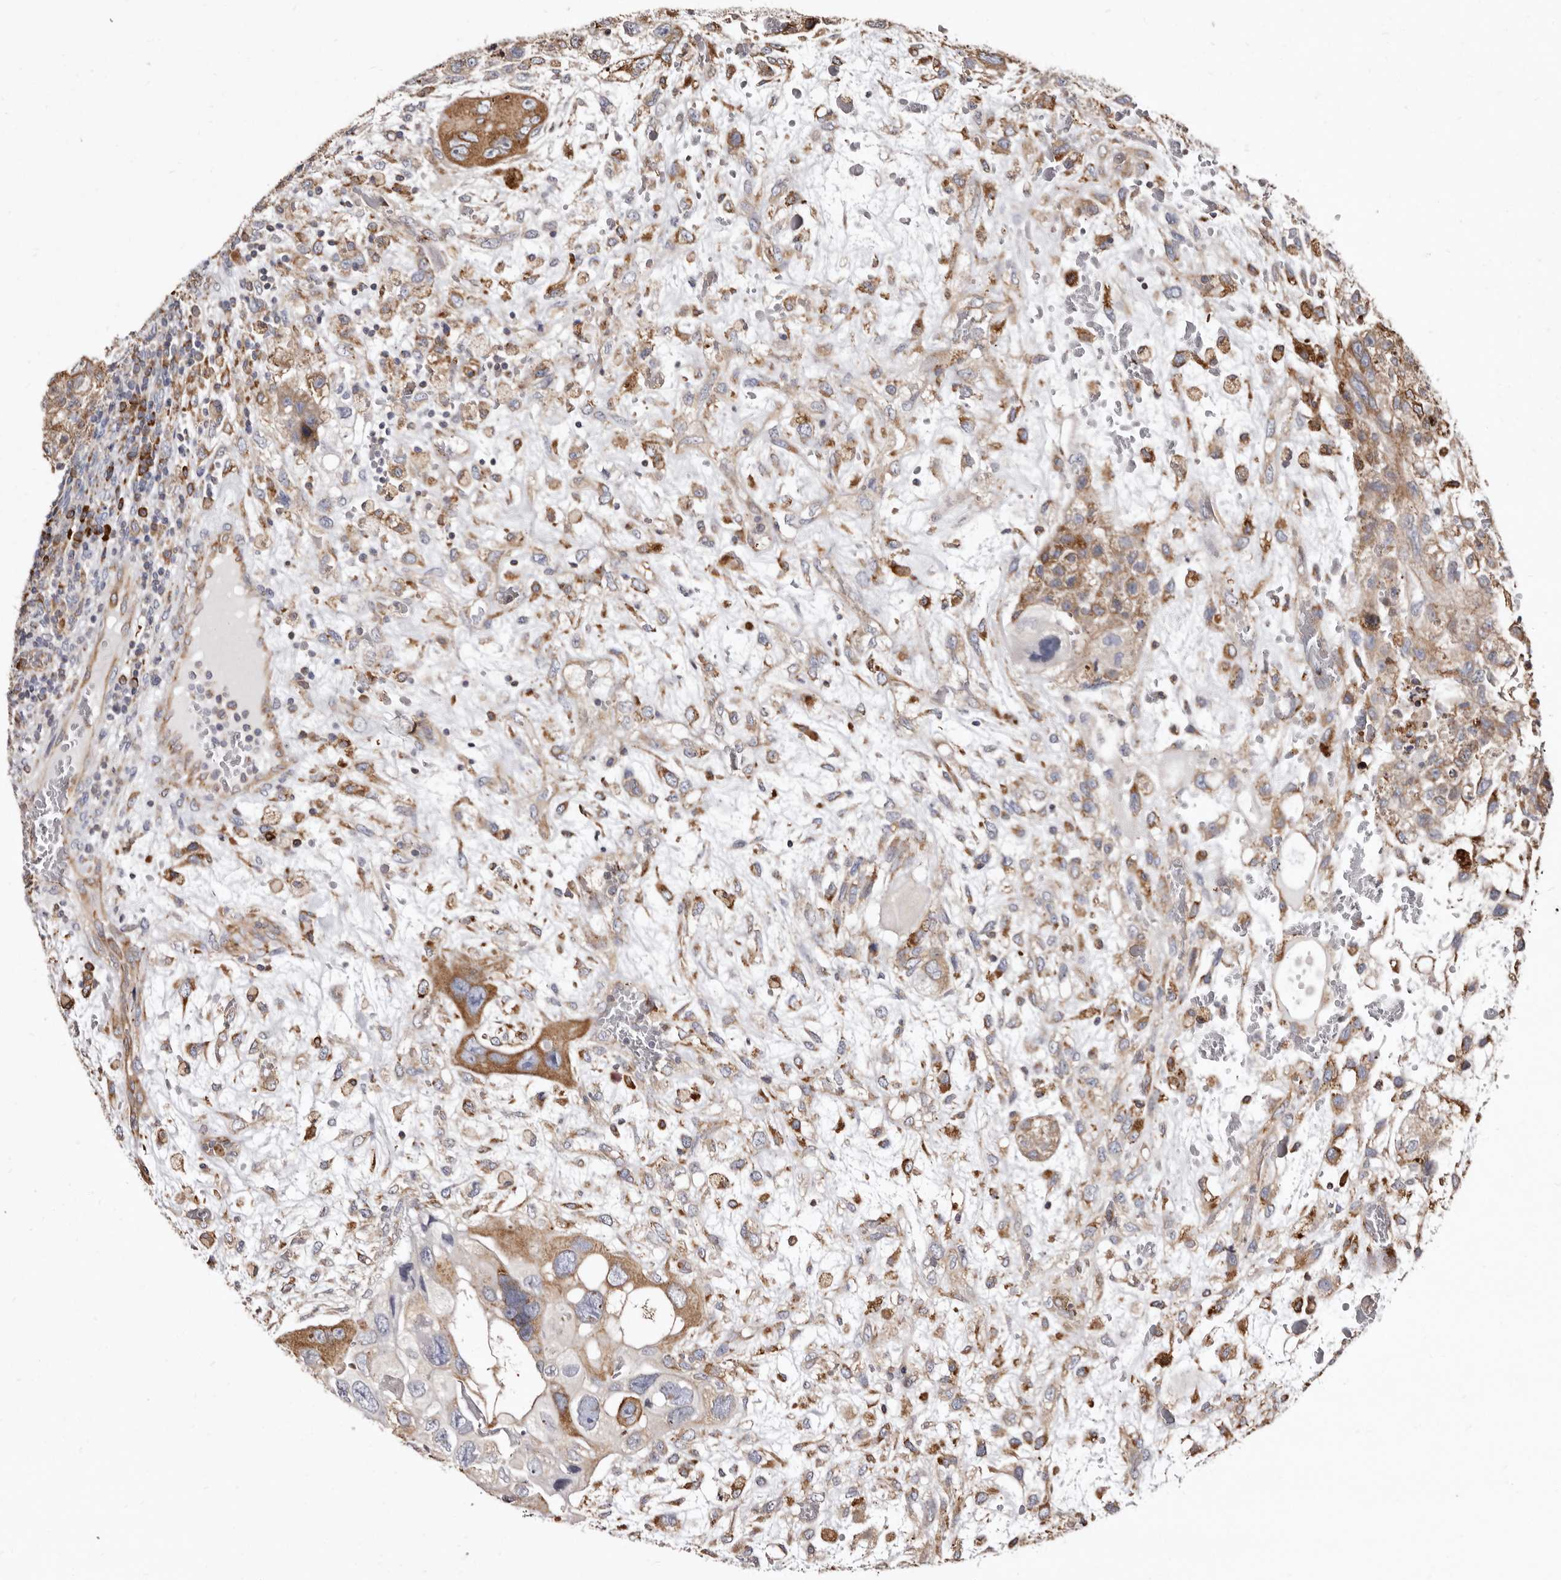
{"staining": {"intensity": "moderate", "quantity": ">75%", "location": "cytoplasmic/membranous"}, "tissue": "testis cancer", "cell_type": "Tumor cells", "image_type": "cancer", "snomed": [{"axis": "morphology", "description": "Carcinoma, Embryonal, NOS"}, {"axis": "topography", "description": "Testis"}], "caption": "DAB (3,3'-diaminobenzidine) immunohistochemical staining of embryonal carcinoma (testis) reveals moderate cytoplasmic/membranous protein staining in about >75% of tumor cells.", "gene": "ACBD6", "patient": {"sex": "male", "age": 36}}